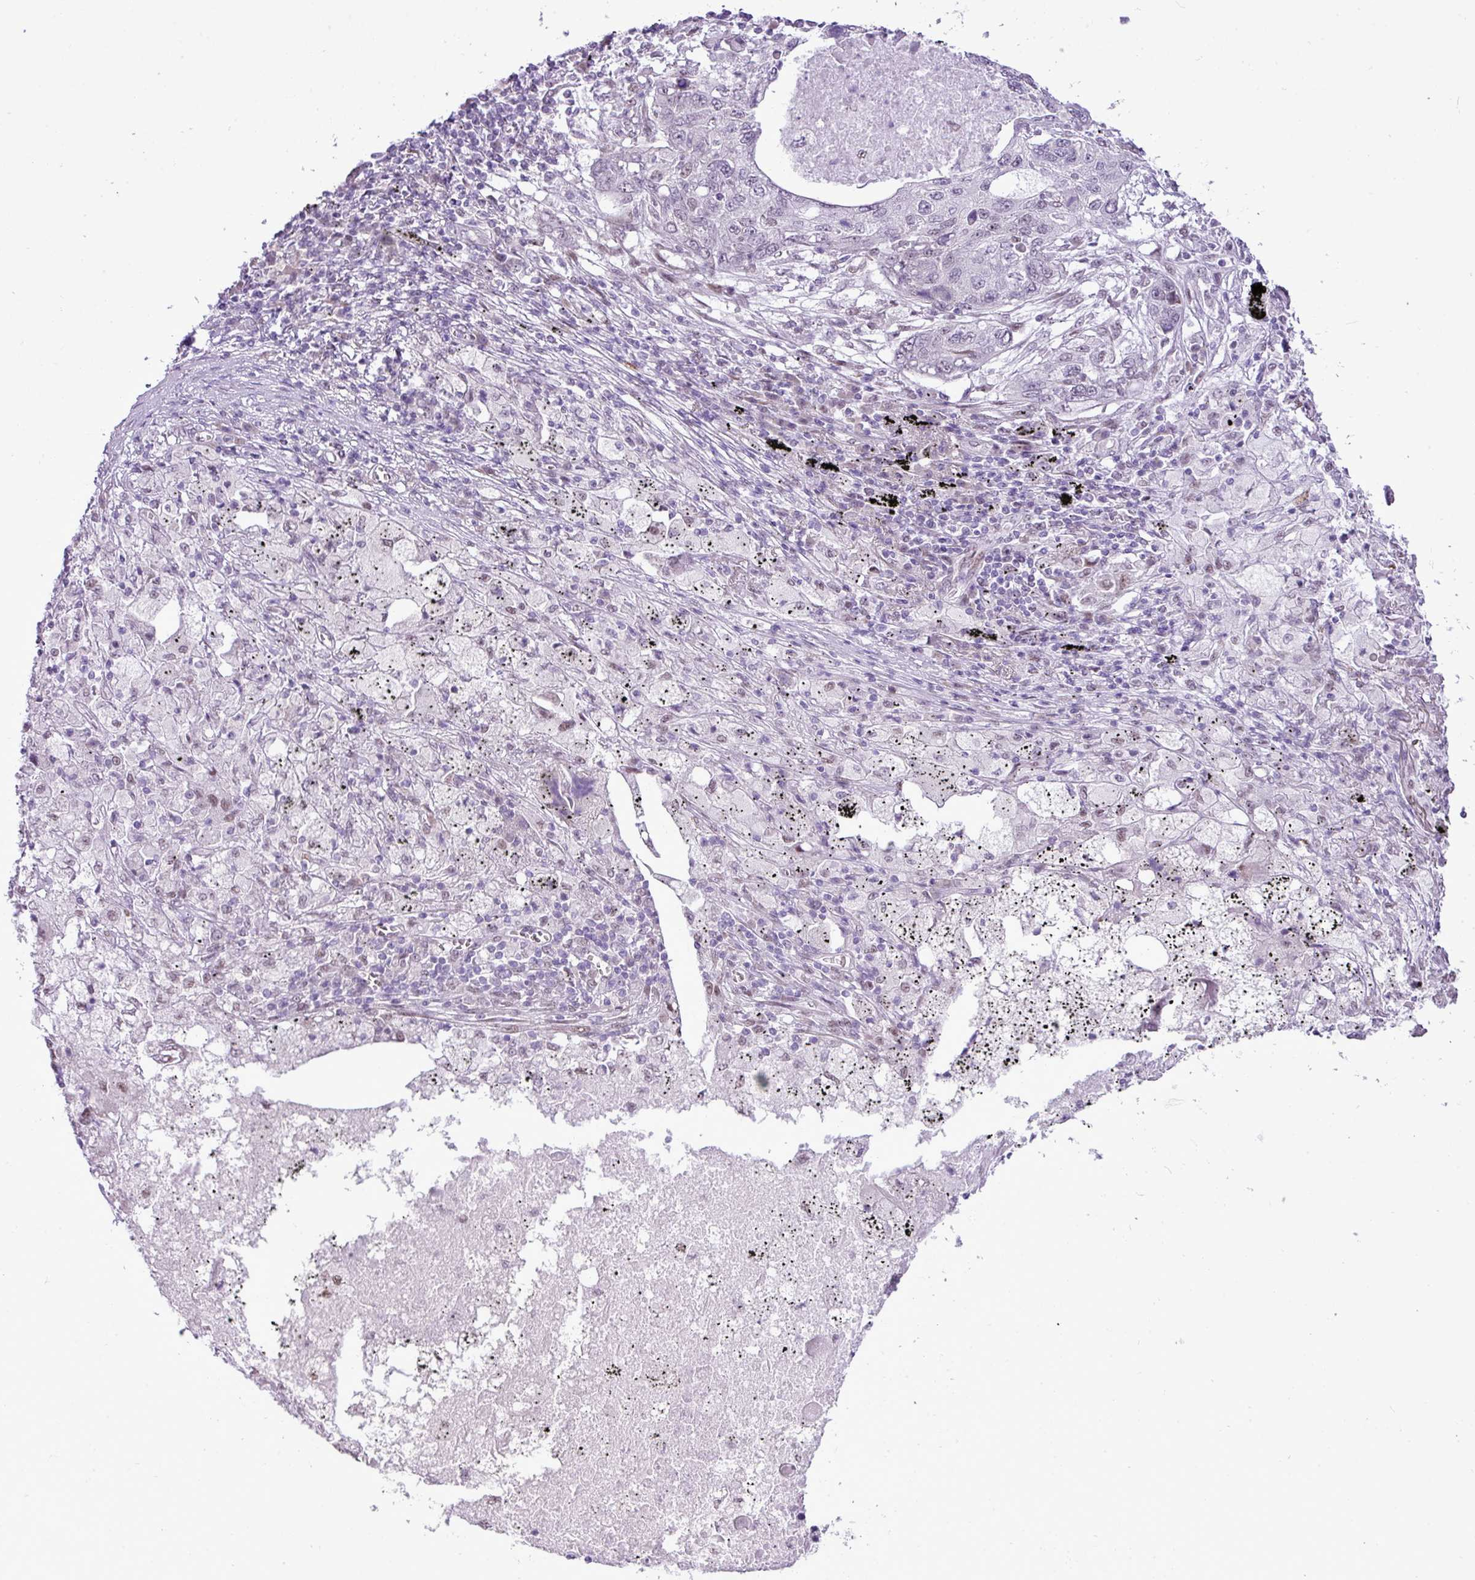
{"staining": {"intensity": "weak", "quantity": "<25%", "location": "nuclear"}, "tissue": "lung cancer", "cell_type": "Tumor cells", "image_type": "cancer", "snomed": [{"axis": "morphology", "description": "Squamous cell carcinoma, NOS"}, {"axis": "topography", "description": "Lung"}], "caption": "This is an immunohistochemistry (IHC) micrograph of lung cancer. There is no expression in tumor cells.", "gene": "ELOA2", "patient": {"sex": "female", "age": 63}}